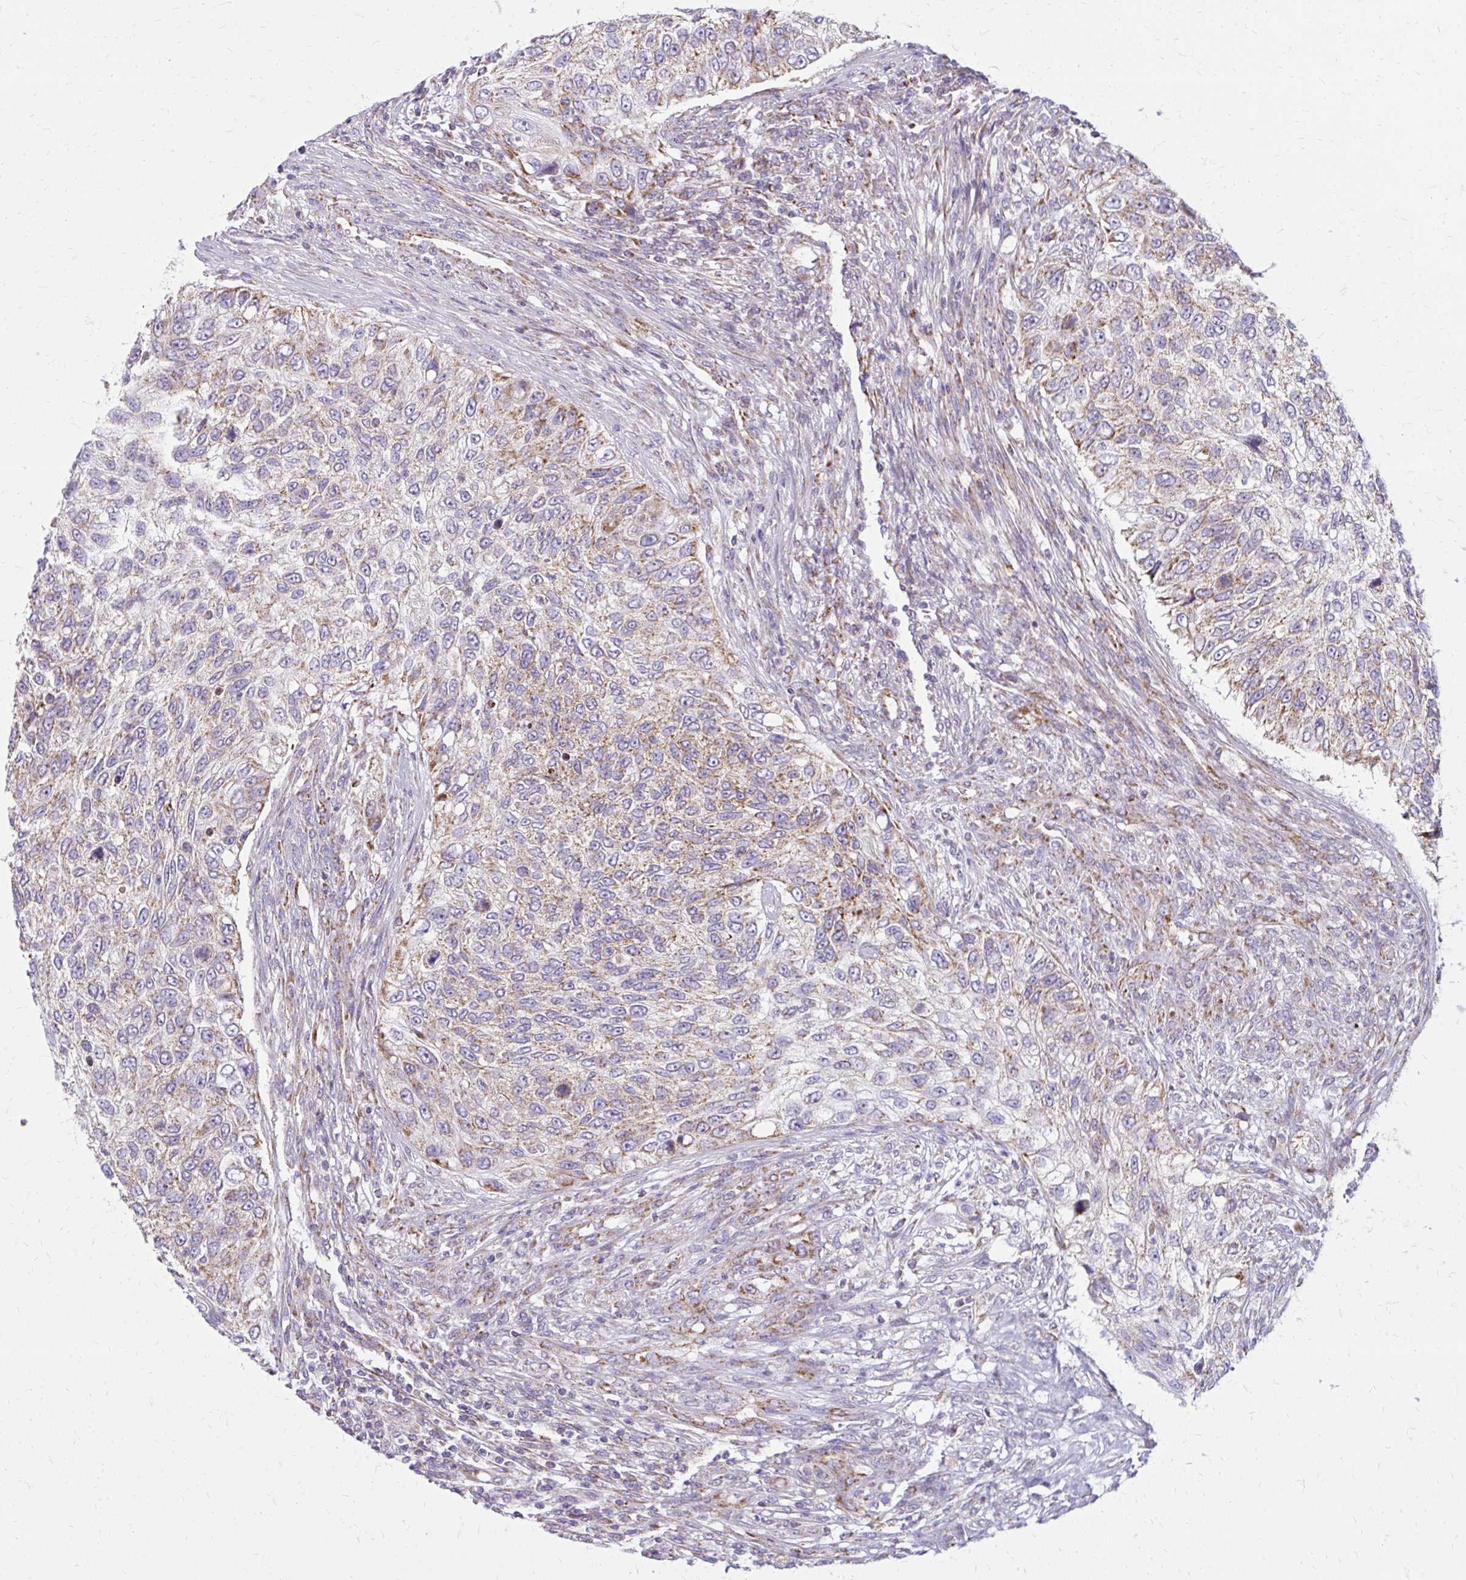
{"staining": {"intensity": "weak", "quantity": "25%-75%", "location": "cytoplasmic/membranous"}, "tissue": "urothelial cancer", "cell_type": "Tumor cells", "image_type": "cancer", "snomed": [{"axis": "morphology", "description": "Urothelial carcinoma, High grade"}, {"axis": "topography", "description": "Urinary bladder"}], "caption": "Brown immunohistochemical staining in human urothelial cancer demonstrates weak cytoplasmic/membranous expression in approximately 25%-75% of tumor cells.", "gene": "IFIT1", "patient": {"sex": "female", "age": 60}}